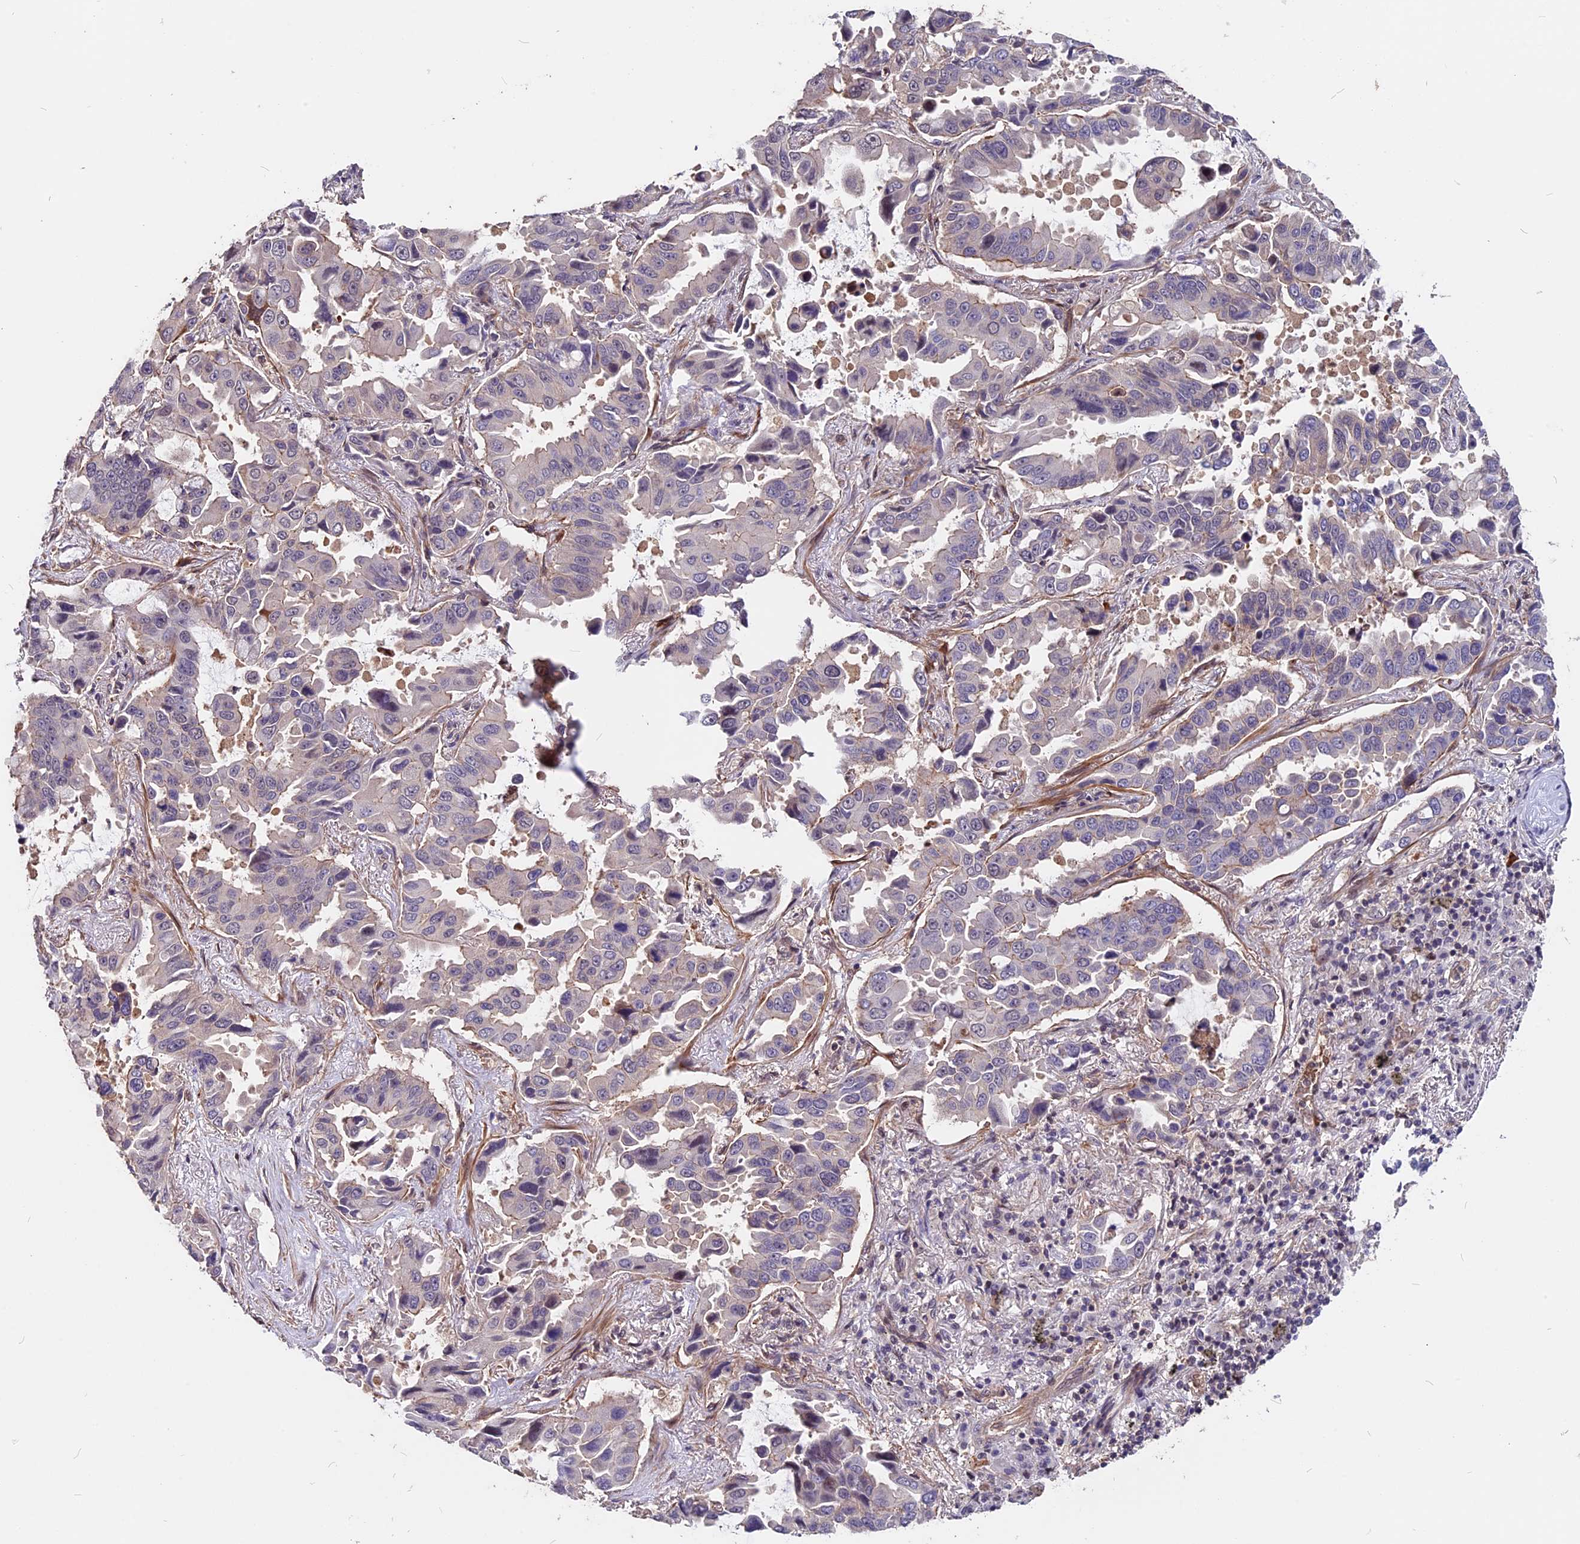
{"staining": {"intensity": "negative", "quantity": "none", "location": "none"}, "tissue": "lung cancer", "cell_type": "Tumor cells", "image_type": "cancer", "snomed": [{"axis": "morphology", "description": "Adenocarcinoma, NOS"}, {"axis": "topography", "description": "Lung"}], "caption": "A micrograph of lung cancer stained for a protein displays no brown staining in tumor cells.", "gene": "ZC3H10", "patient": {"sex": "male", "age": 64}}